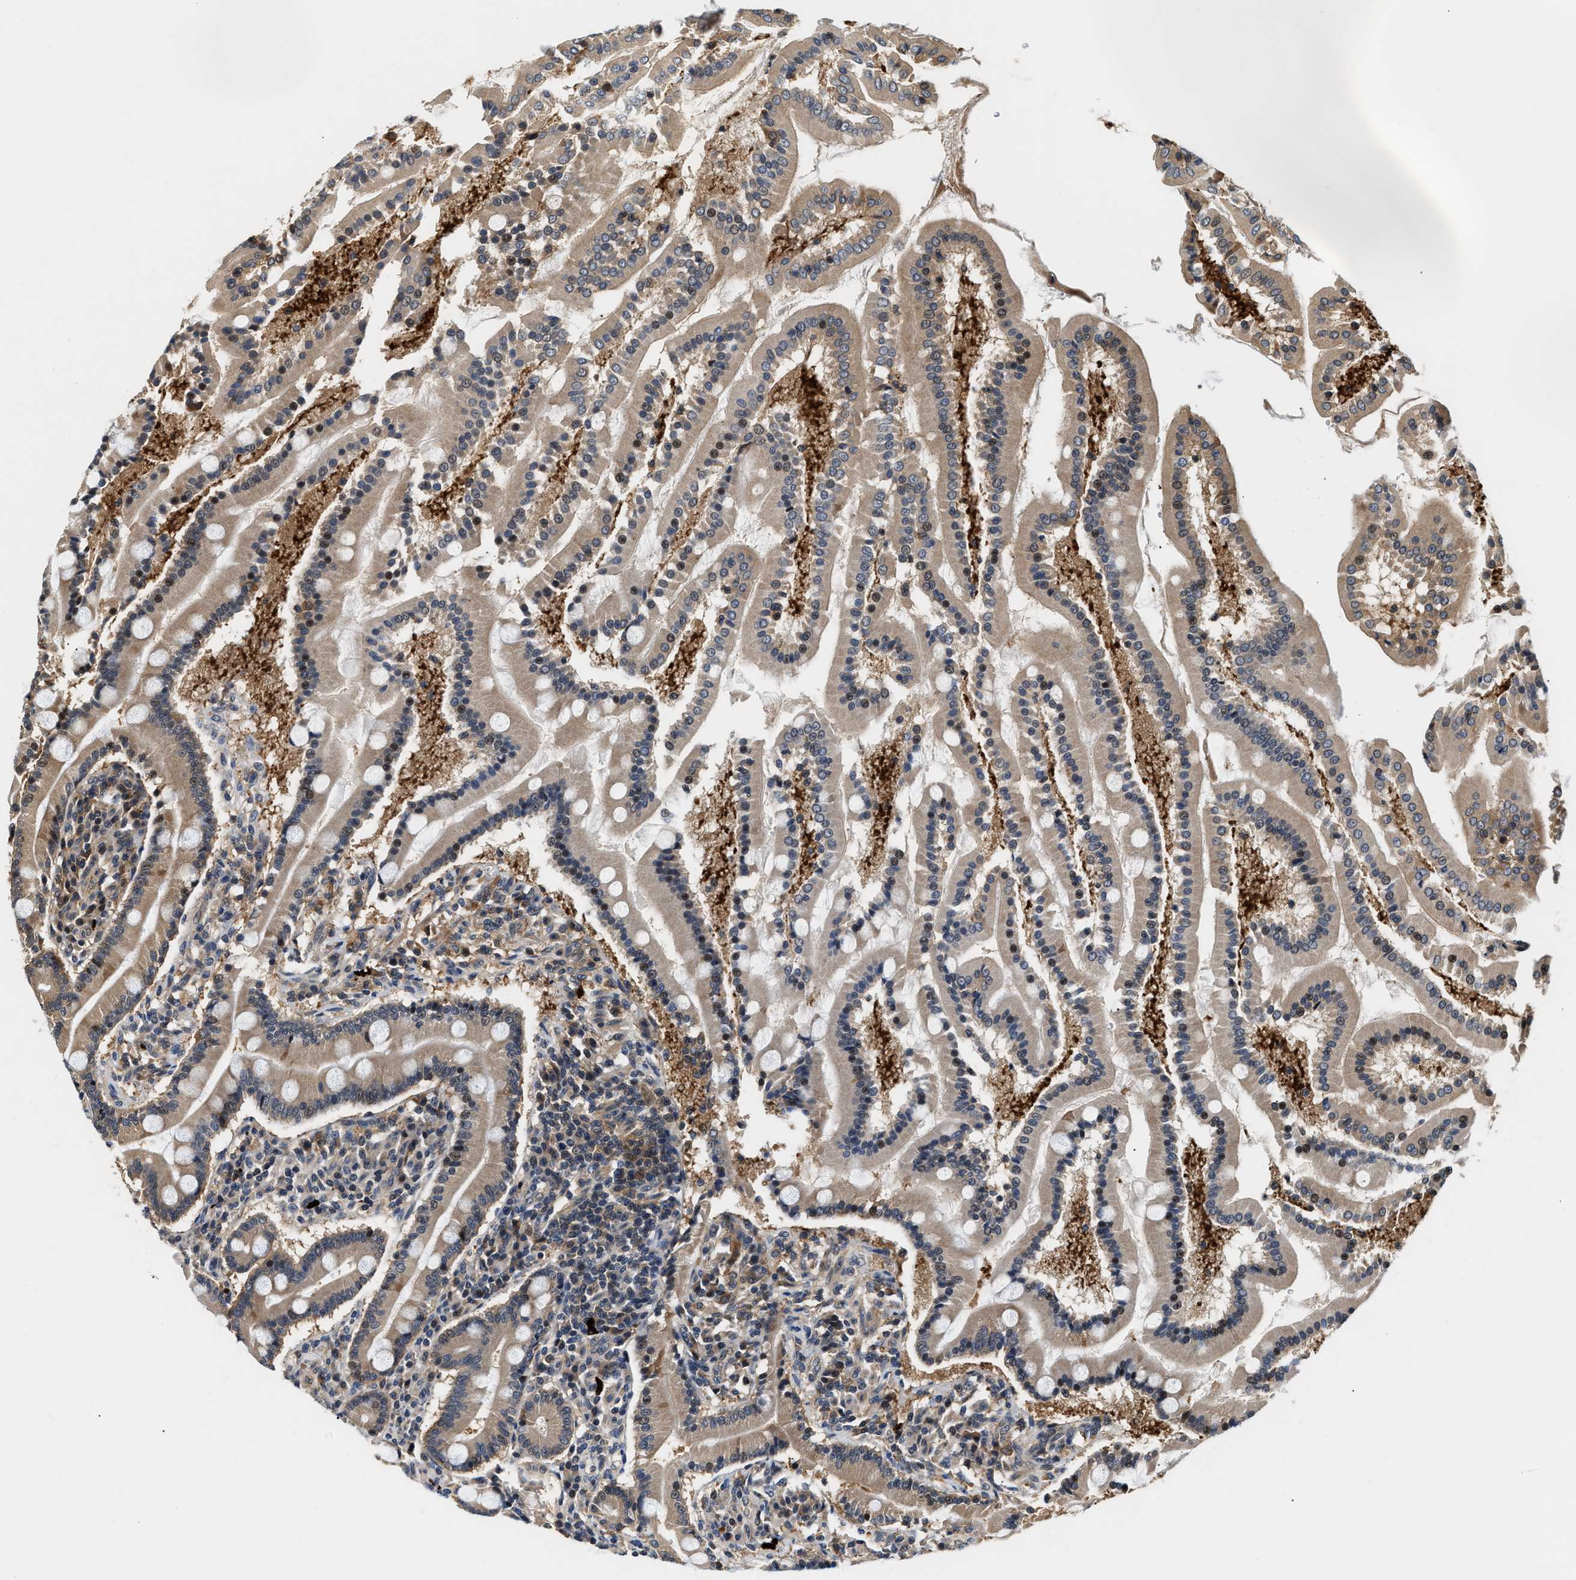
{"staining": {"intensity": "strong", "quantity": ">75%", "location": "cytoplasmic/membranous,nuclear"}, "tissue": "duodenum", "cell_type": "Glandular cells", "image_type": "normal", "snomed": [{"axis": "morphology", "description": "Normal tissue, NOS"}, {"axis": "topography", "description": "Duodenum"}], "caption": "The histopathology image exhibits a brown stain indicating the presence of a protein in the cytoplasmic/membranous,nuclear of glandular cells in duodenum. The staining was performed using DAB to visualize the protein expression in brown, while the nuclei were stained in blue with hematoxylin (Magnification: 20x).", "gene": "TUT7", "patient": {"sex": "male", "age": 50}}